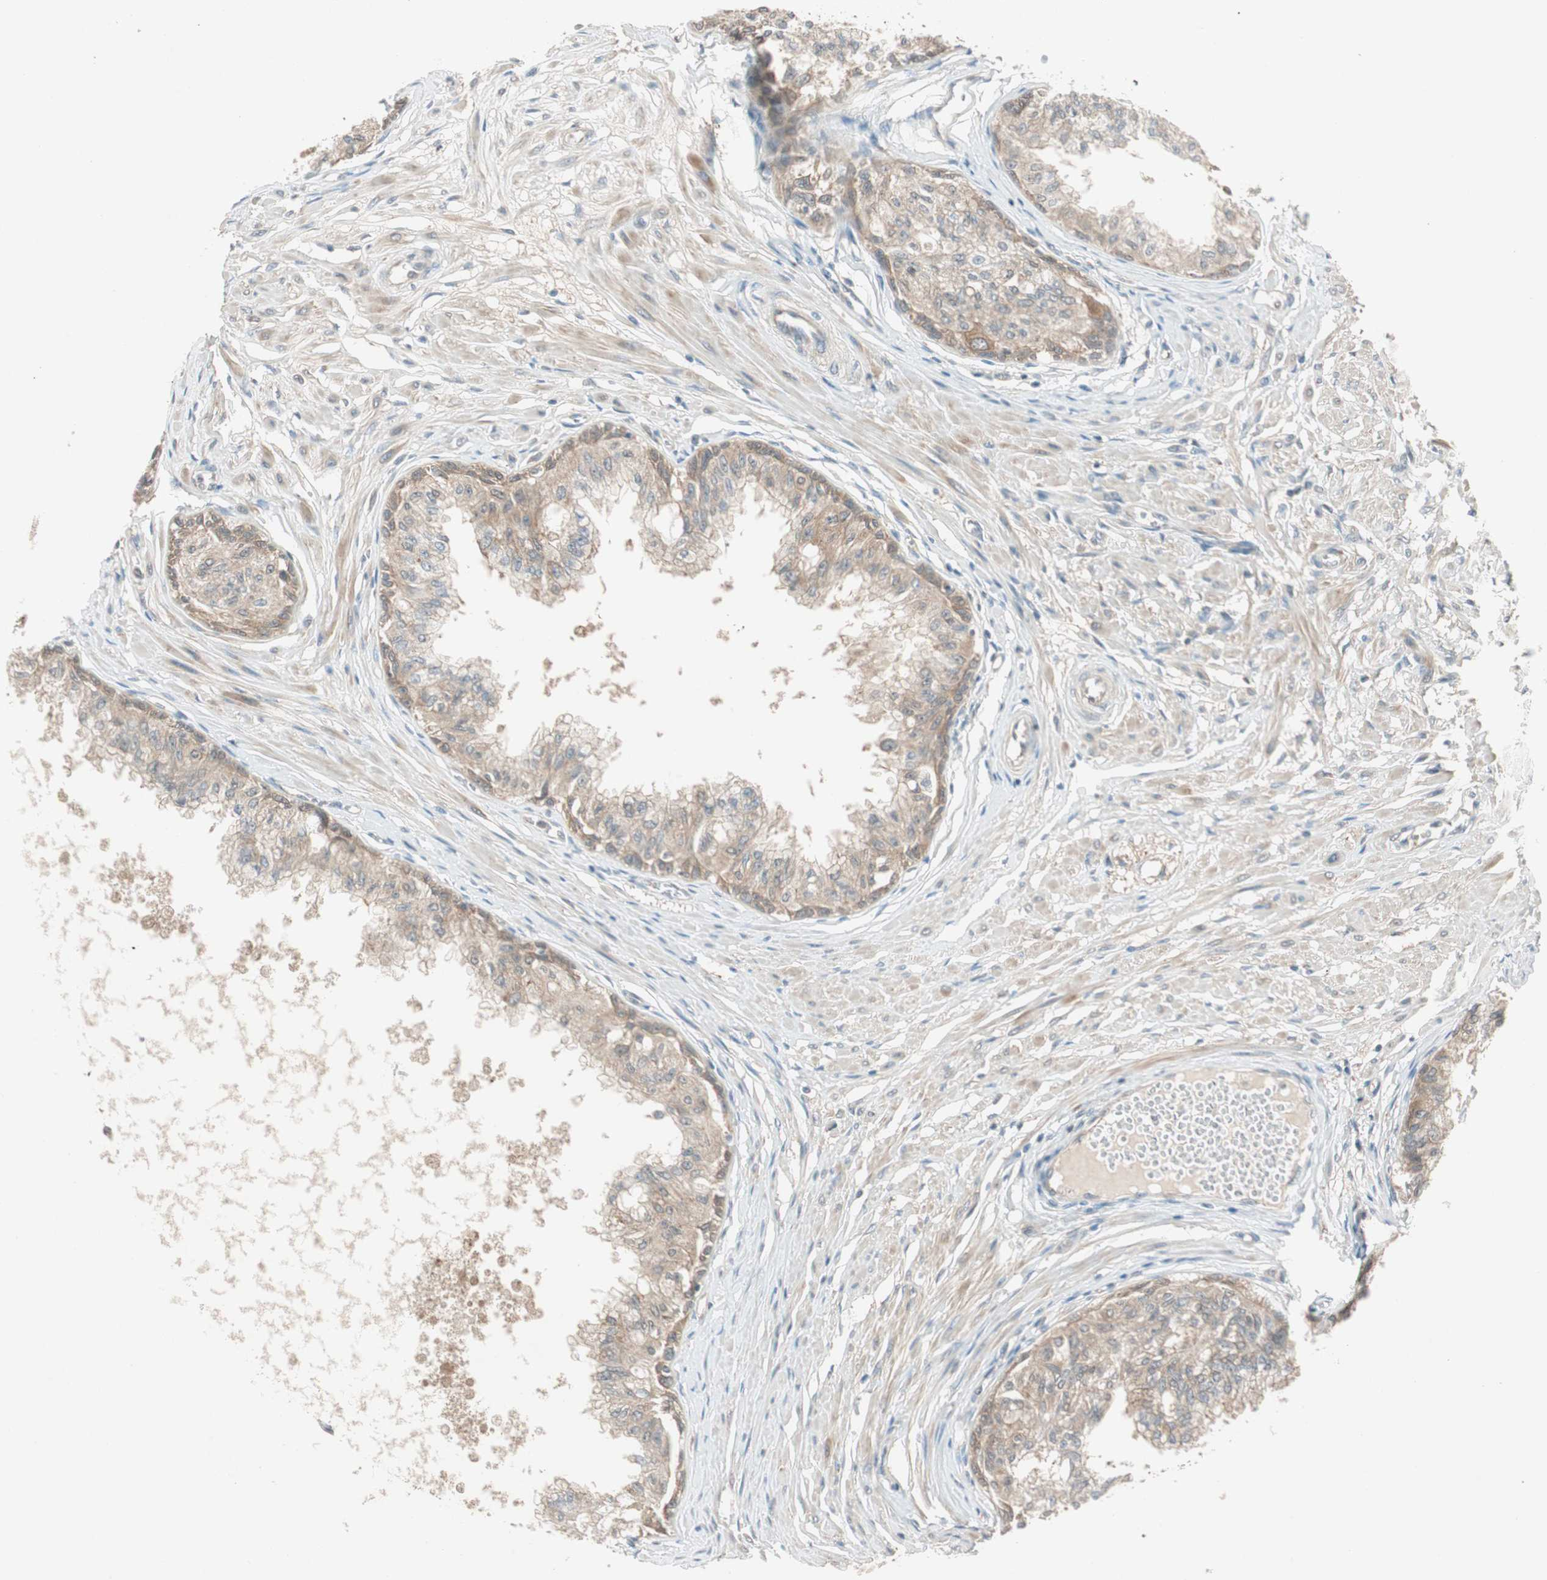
{"staining": {"intensity": "moderate", "quantity": ">75%", "location": "cytoplasmic/membranous"}, "tissue": "prostate", "cell_type": "Glandular cells", "image_type": "normal", "snomed": [{"axis": "morphology", "description": "Normal tissue, NOS"}, {"axis": "topography", "description": "Prostate"}, {"axis": "topography", "description": "Seminal veicle"}], "caption": "Moderate cytoplasmic/membranous positivity is appreciated in about >75% of glandular cells in benign prostate. (Stains: DAB in brown, nuclei in blue, Microscopy: brightfield microscopy at high magnification).", "gene": "NCLN", "patient": {"sex": "male", "age": 60}}